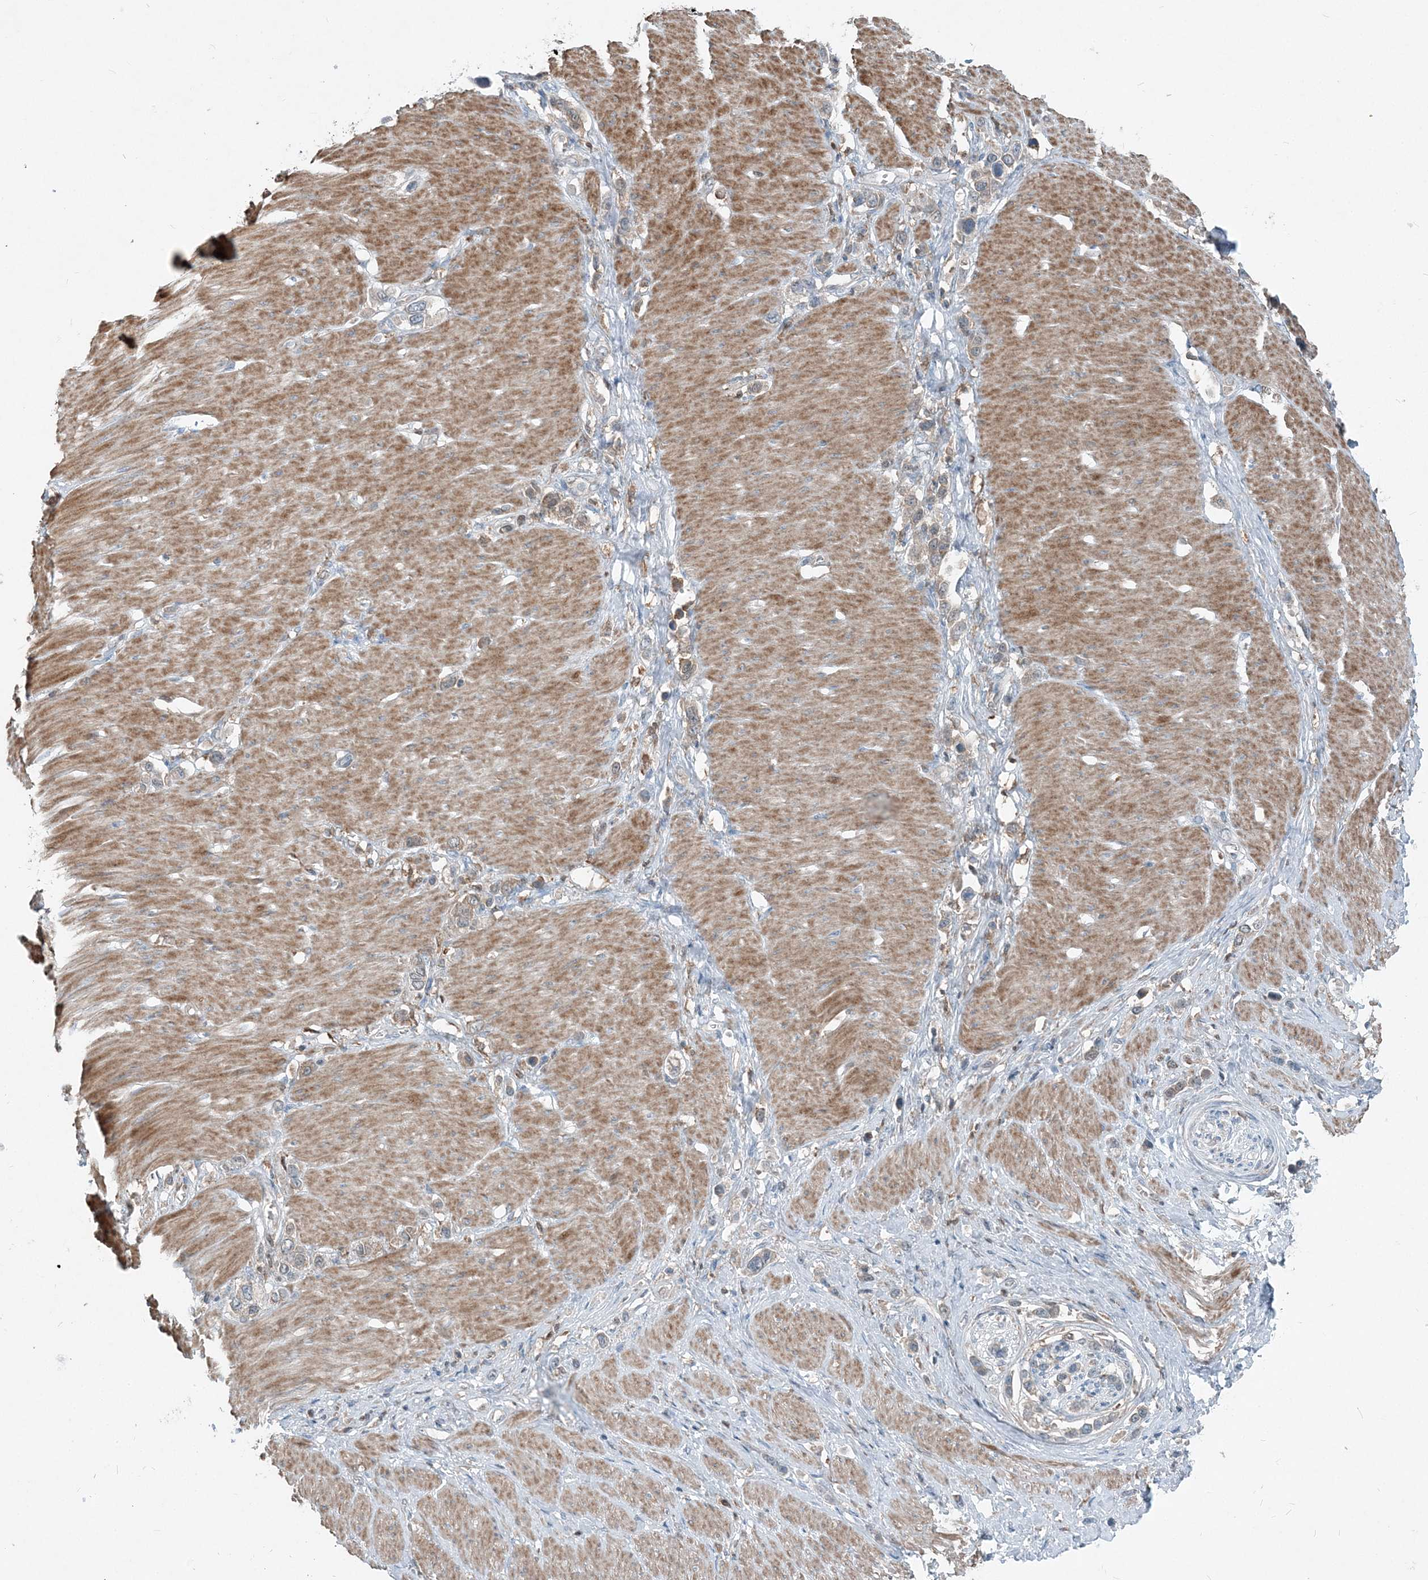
{"staining": {"intensity": "weak", "quantity": "<25%", "location": "cytoplasmic/membranous"}, "tissue": "stomach cancer", "cell_type": "Tumor cells", "image_type": "cancer", "snomed": [{"axis": "morphology", "description": "Normal tissue, NOS"}, {"axis": "morphology", "description": "Adenocarcinoma, NOS"}, {"axis": "topography", "description": "Stomach, upper"}, {"axis": "topography", "description": "Stomach"}], "caption": "IHC of human stomach cancer (adenocarcinoma) reveals no positivity in tumor cells. (Brightfield microscopy of DAB (3,3'-diaminobenzidine) IHC at high magnification).", "gene": "ARMH1", "patient": {"sex": "female", "age": 65}}